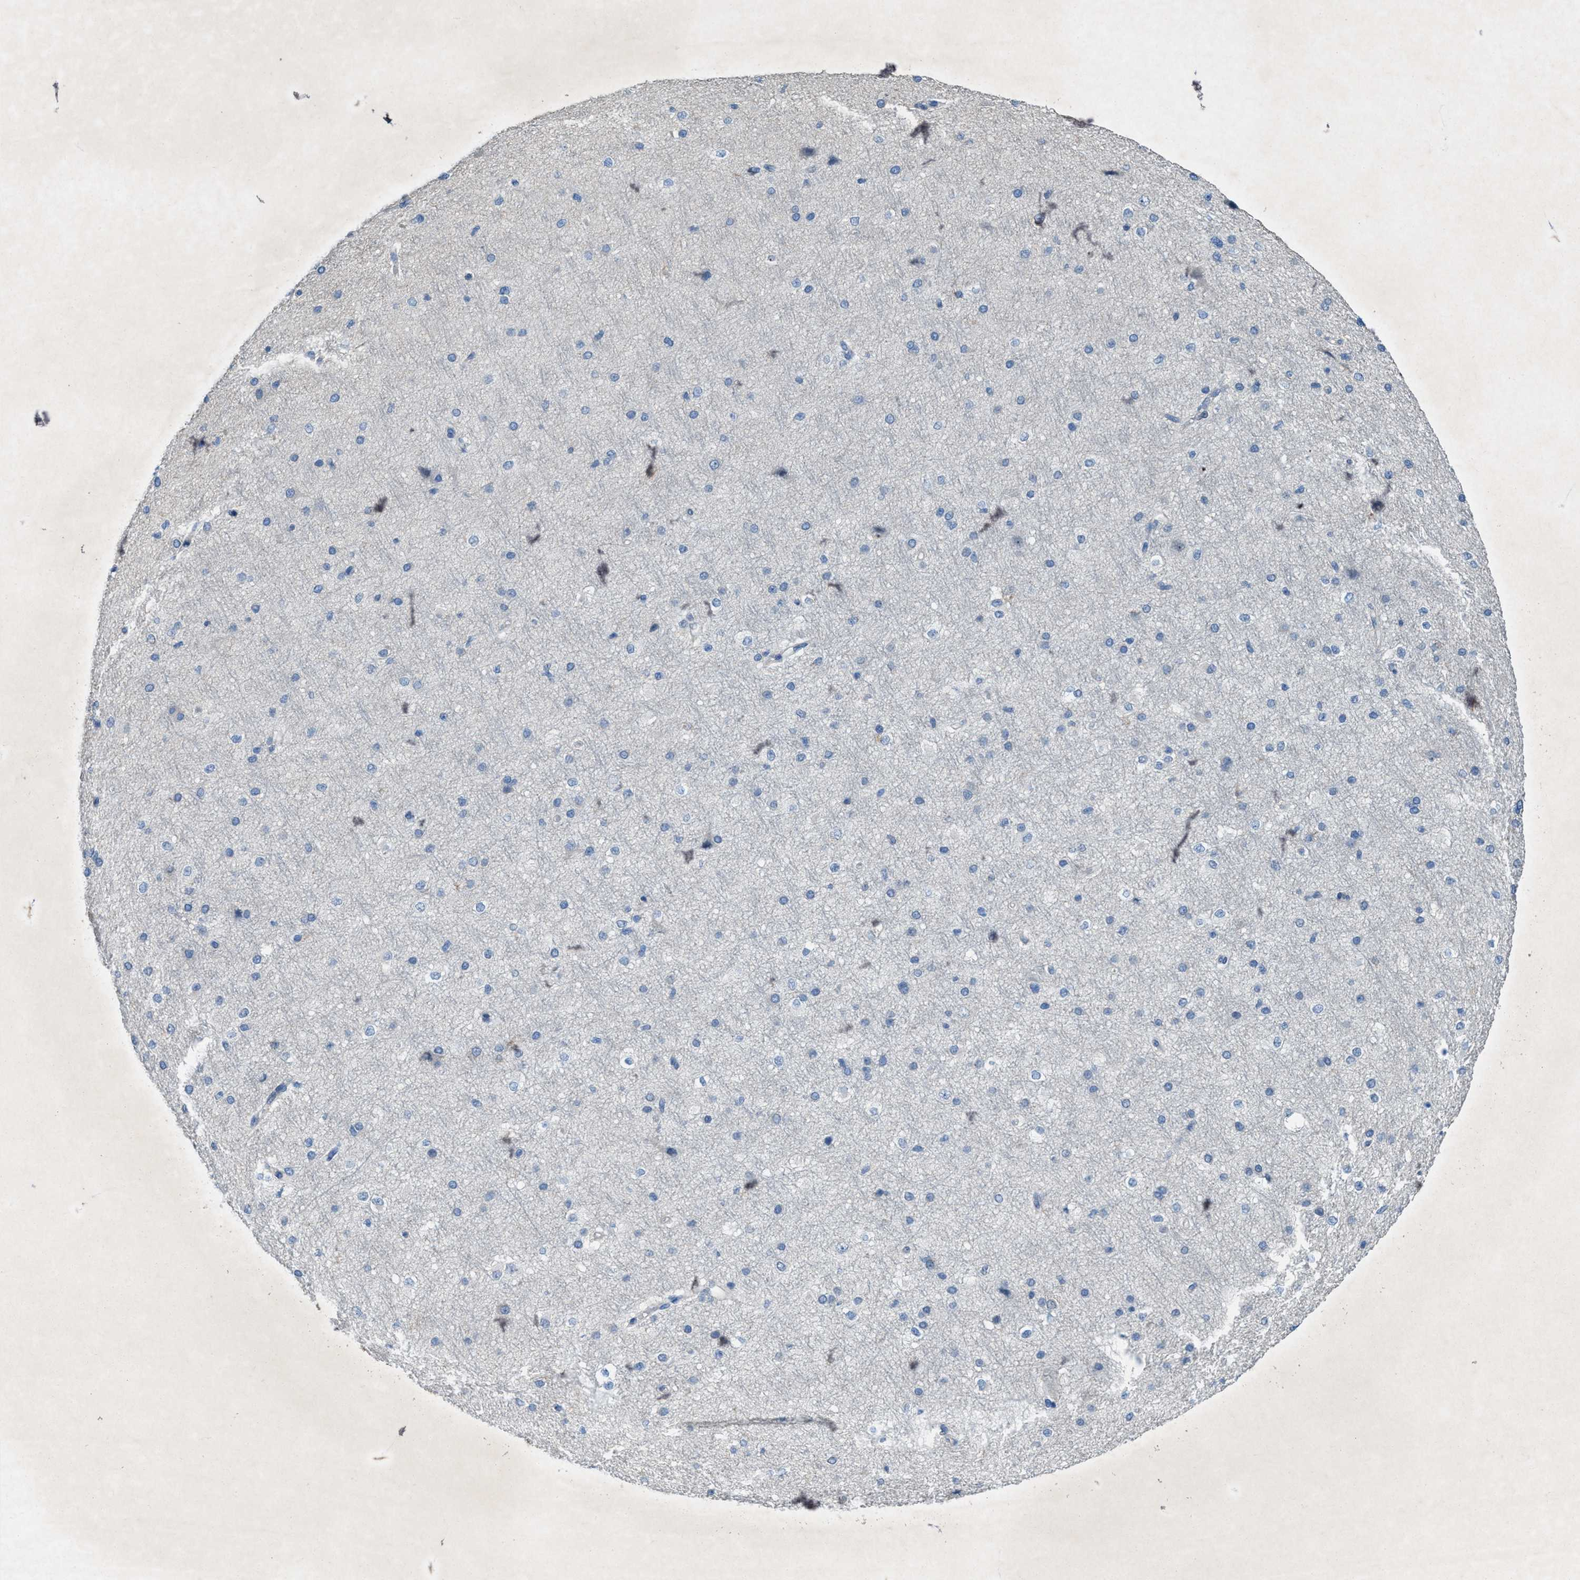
{"staining": {"intensity": "negative", "quantity": "none", "location": "none"}, "tissue": "cerebral cortex", "cell_type": "Endothelial cells", "image_type": "normal", "snomed": [{"axis": "morphology", "description": "Normal tissue, NOS"}, {"axis": "morphology", "description": "Developmental malformation"}, {"axis": "topography", "description": "Cerebral cortex"}], "caption": "Endothelial cells show no significant staining in normal cerebral cortex.", "gene": "URGCP", "patient": {"sex": "female", "age": 30}}